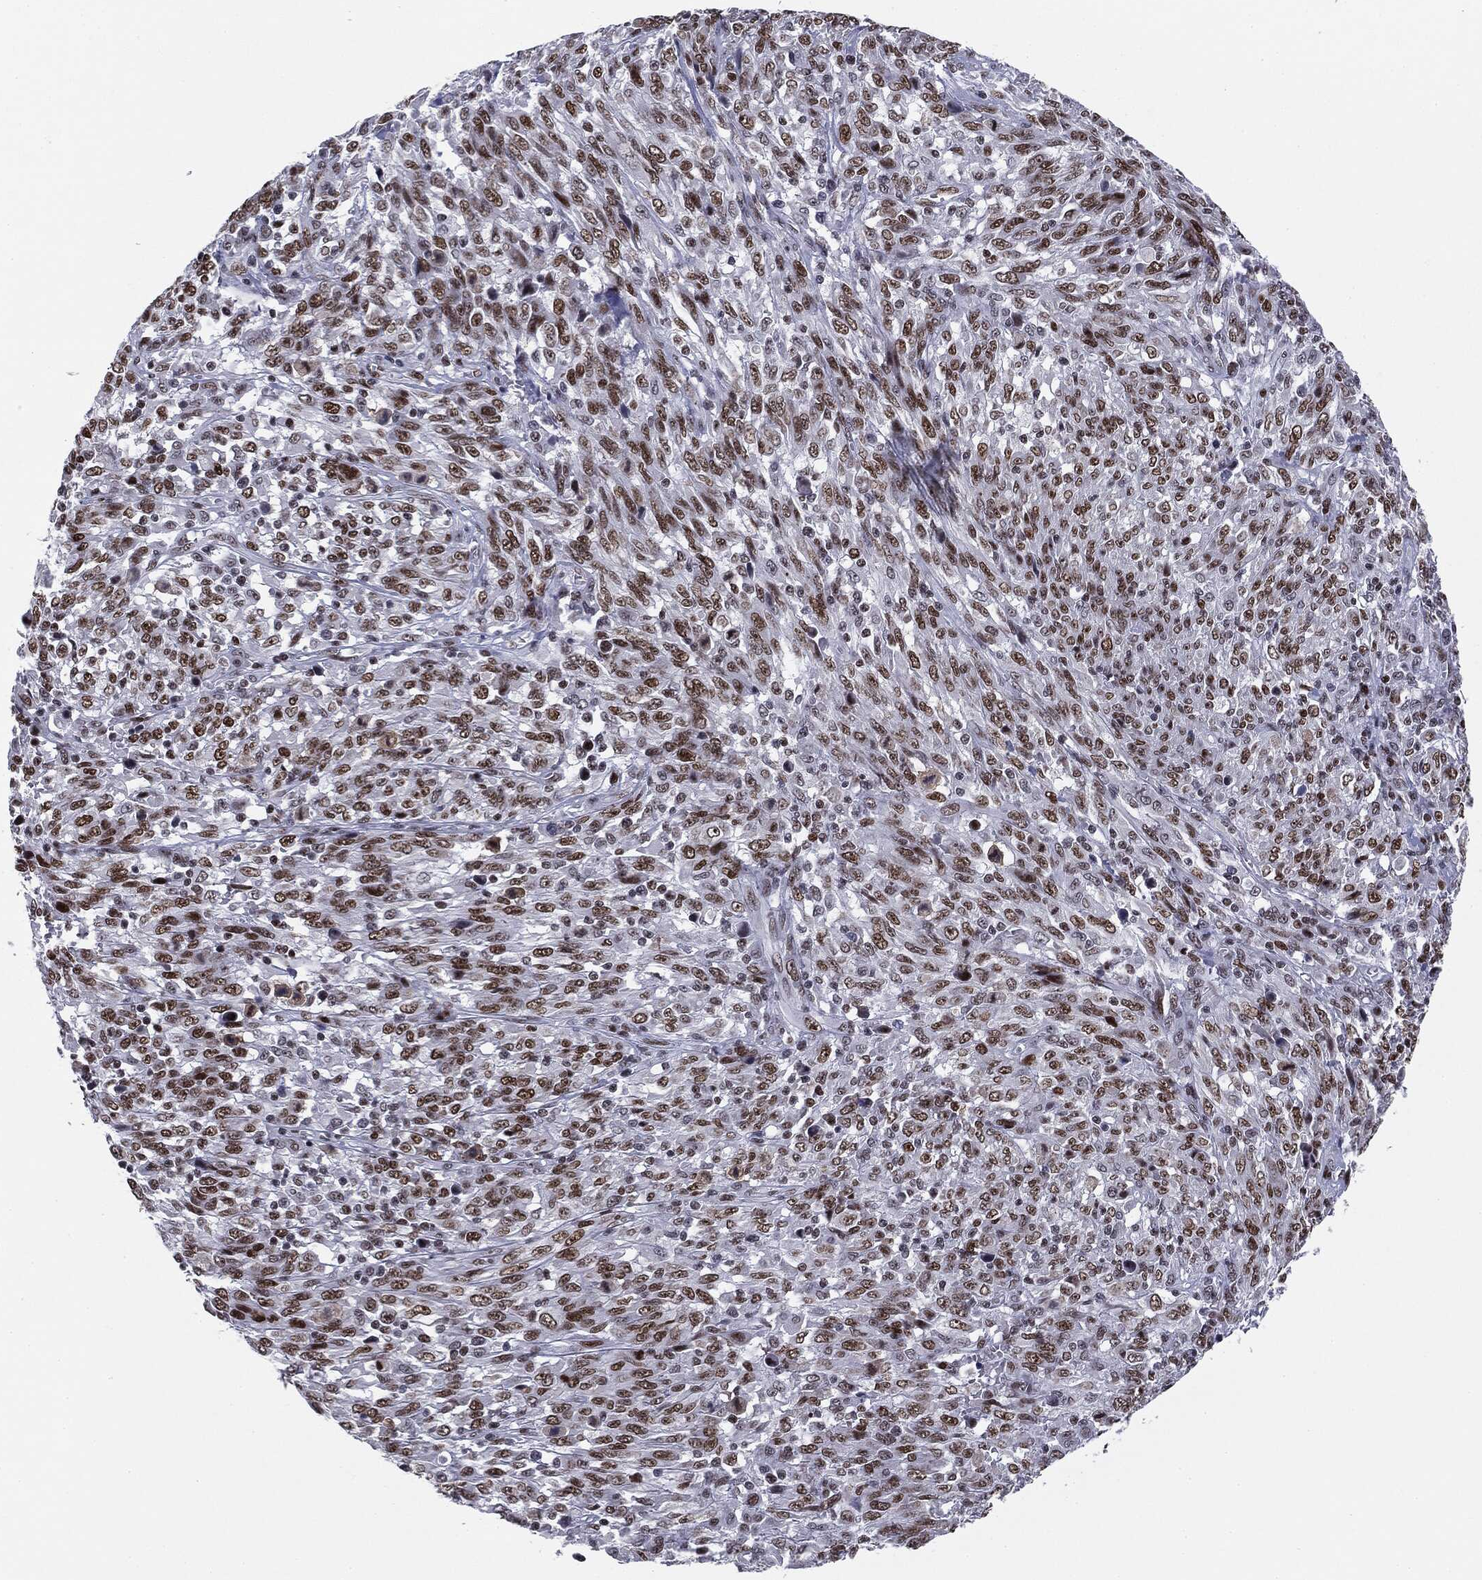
{"staining": {"intensity": "strong", "quantity": ">75%", "location": "nuclear"}, "tissue": "melanoma", "cell_type": "Tumor cells", "image_type": "cancer", "snomed": [{"axis": "morphology", "description": "Malignant melanoma, NOS"}, {"axis": "topography", "description": "Skin"}], "caption": "Tumor cells exhibit high levels of strong nuclear positivity in approximately >75% of cells in melanoma.", "gene": "MDC1", "patient": {"sex": "female", "age": 91}}